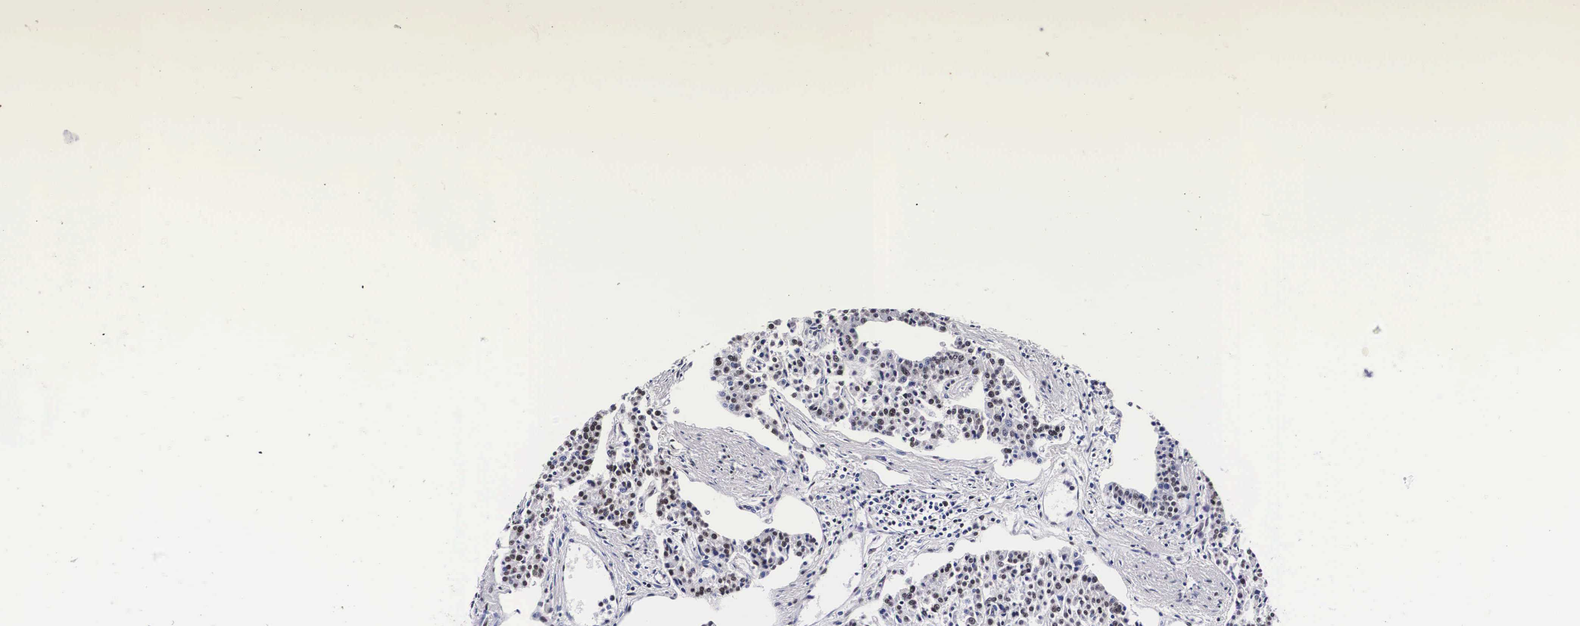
{"staining": {"intensity": "strong", "quantity": ">75%", "location": "cytoplasmic/membranous,nuclear"}, "tissue": "carcinoid", "cell_type": "Tumor cells", "image_type": "cancer", "snomed": [{"axis": "morphology", "description": "Carcinoid, malignant, NOS"}, {"axis": "topography", "description": "Stomach"}], "caption": "Immunohistochemistry (IHC) photomicrograph of human carcinoid stained for a protein (brown), which displays high levels of strong cytoplasmic/membranous and nuclear expression in approximately >75% of tumor cells.", "gene": "PABPN1", "patient": {"sex": "female", "age": 76}}